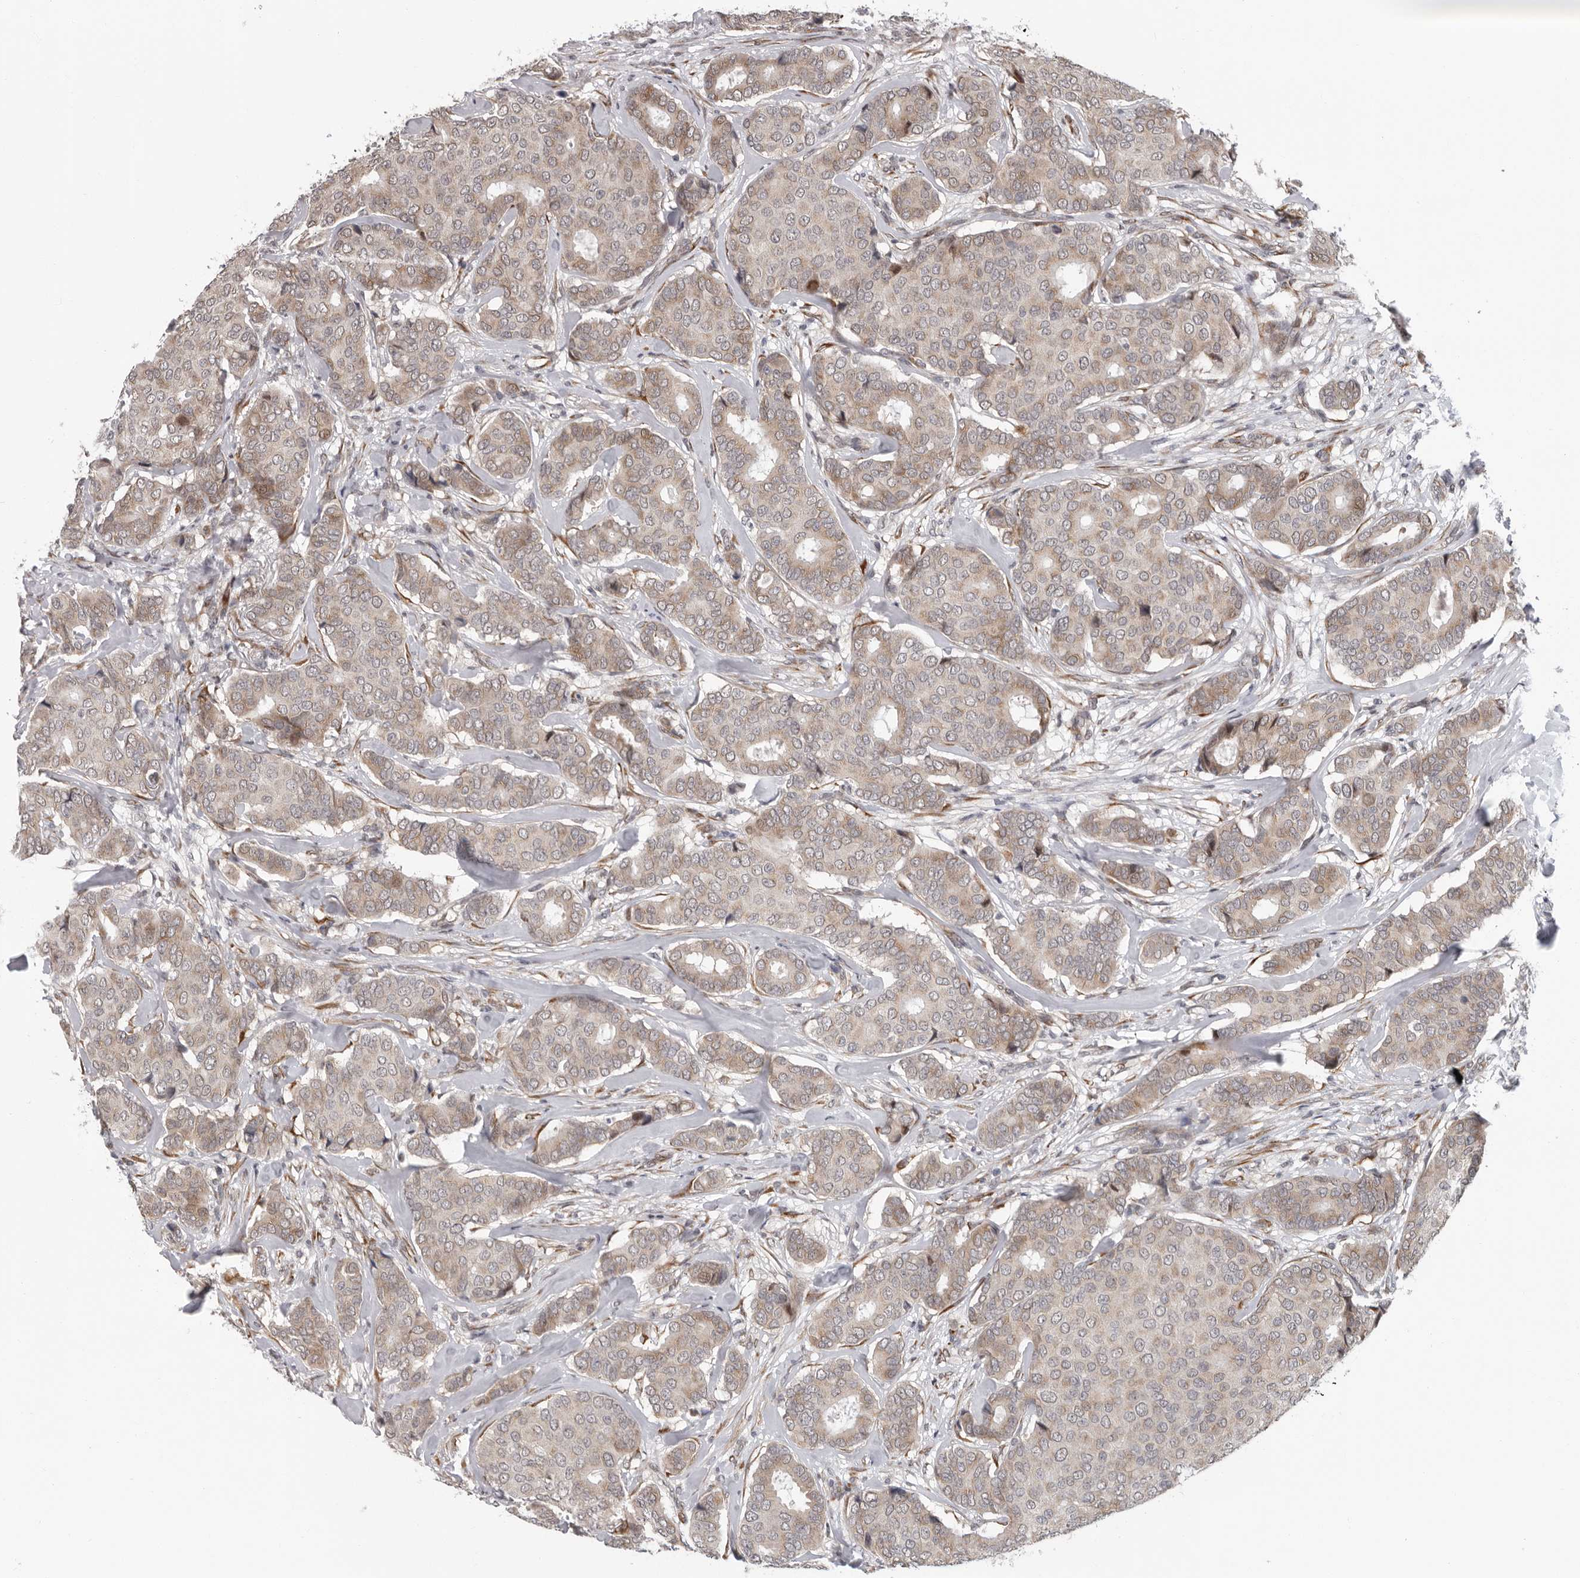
{"staining": {"intensity": "weak", "quantity": "25%-75%", "location": "cytoplasmic/membranous"}, "tissue": "breast cancer", "cell_type": "Tumor cells", "image_type": "cancer", "snomed": [{"axis": "morphology", "description": "Duct carcinoma"}, {"axis": "topography", "description": "Breast"}], "caption": "Protein expression by immunohistochemistry (IHC) reveals weak cytoplasmic/membranous staining in approximately 25%-75% of tumor cells in breast cancer (intraductal carcinoma). (Brightfield microscopy of DAB IHC at high magnification).", "gene": "RALGPS2", "patient": {"sex": "female", "age": 75}}